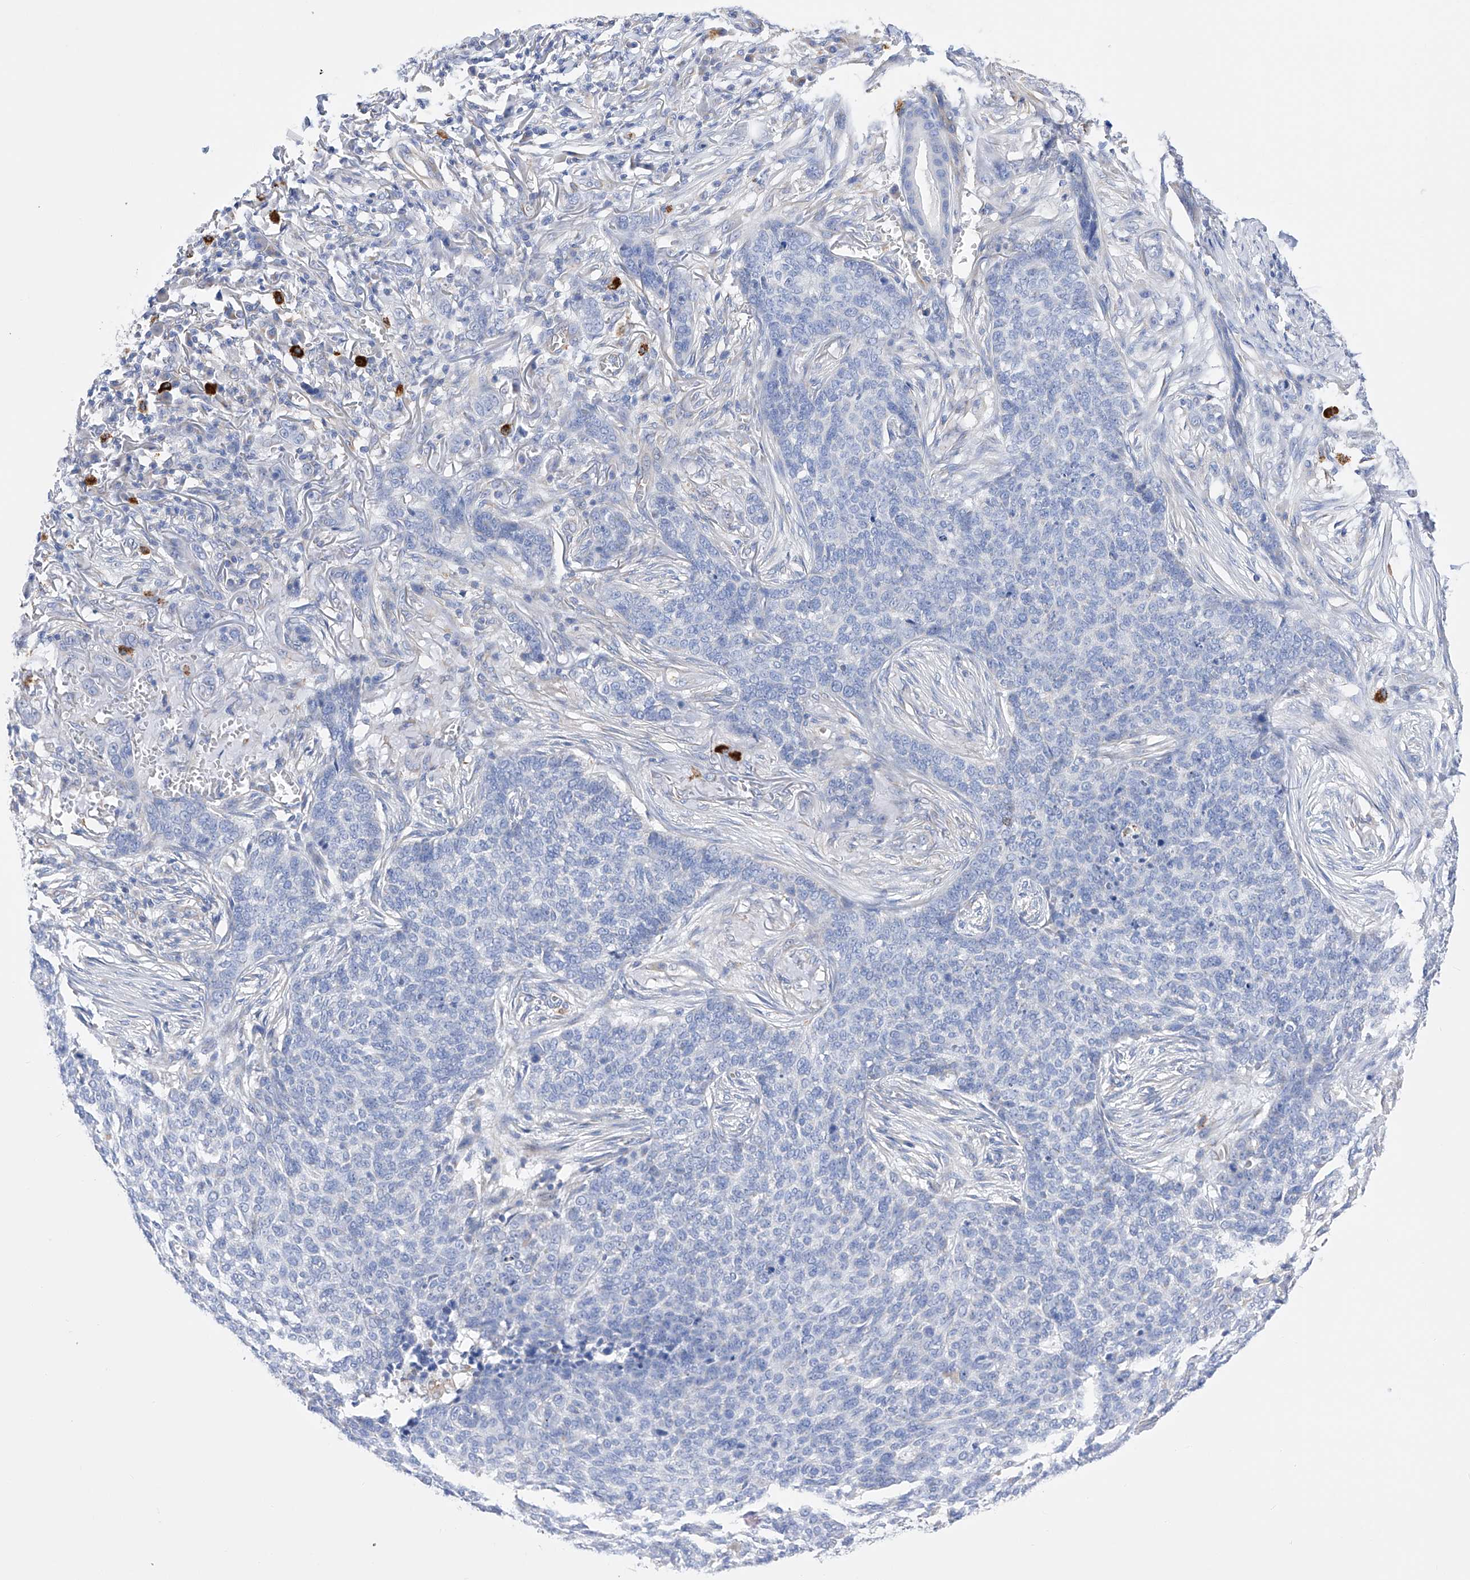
{"staining": {"intensity": "negative", "quantity": "none", "location": "none"}, "tissue": "skin cancer", "cell_type": "Tumor cells", "image_type": "cancer", "snomed": [{"axis": "morphology", "description": "Basal cell carcinoma"}, {"axis": "topography", "description": "Skin"}], "caption": "Immunohistochemistry image of neoplastic tissue: human basal cell carcinoma (skin) stained with DAB shows no significant protein staining in tumor cells. Nuclei are stained in blue.", "gene": "FLG", "patient": {"sex": "male", "age": 85}}